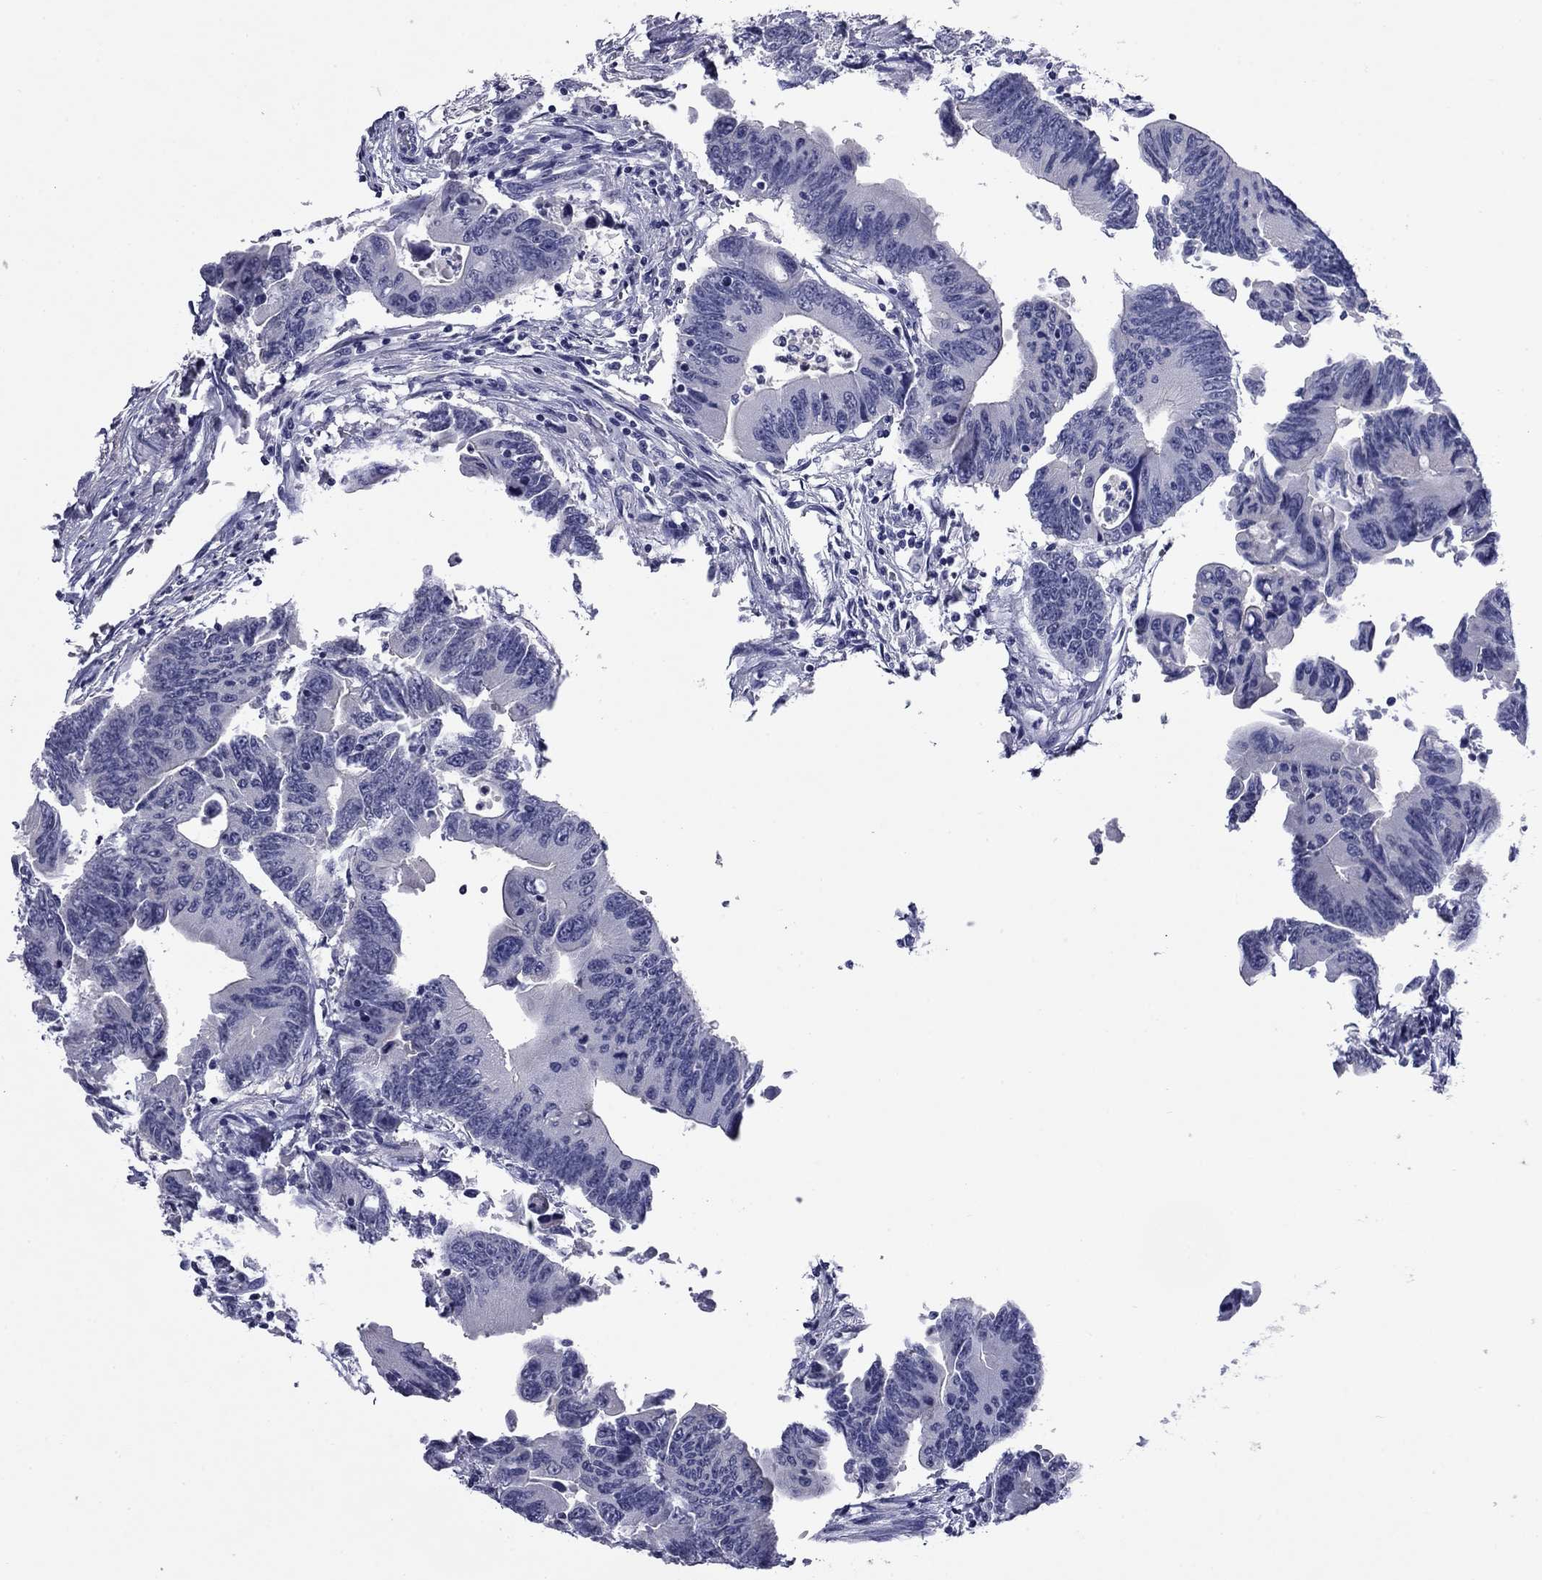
{"staining": {"intensity": "negative", "quantity": "none", "location": "none"}, "tissue": "colorectal cancer", "cell_type": "Tumor cells", "image_type": "cancer", "snomed": [{"axis": "morphology", "description": "Adenocarcinoma, NOS"}, {"axis": "topography", "description": "Colon"}], "caption": "Tumor cells show no significant staining in colorectal cancer (adenocarcinoma).", "gene": "CFAP119", "patient": {"sex": "female", "age": 90}}